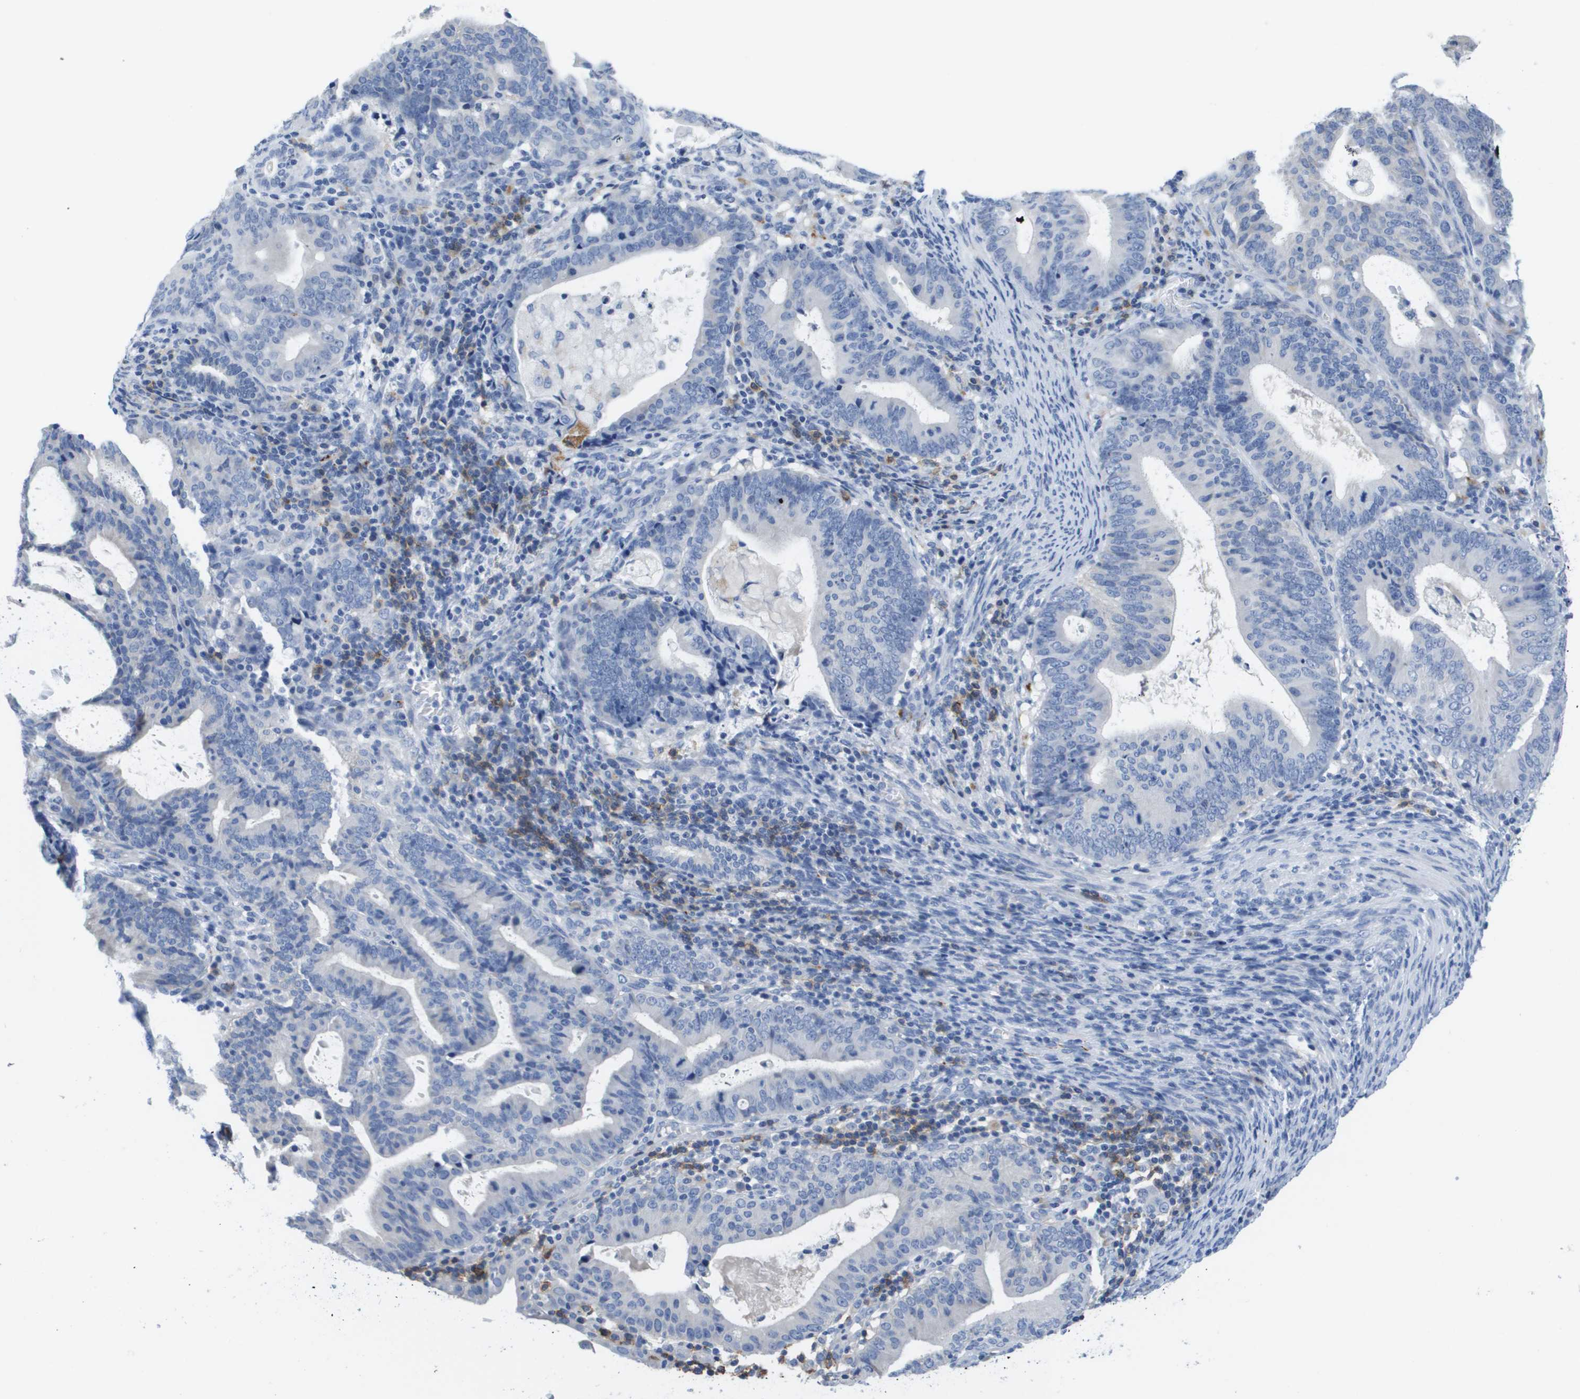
{"staining": {"intensity": "negative", "quantity": "none", "location": "none"}, "tissue": "endometrial cancer", "cell_type": "Tumor cells", "image_type": "cancer", "snomed": [{"axis": "morphology", "description": "Adenocarcinoma, NOS"}, {"axis": "topography", "description": "Uterus"}], "caption": "There is no significant staining in tumor cells of endometrial cancer (adenocarcinoma).", "gene": "MS4A1", "patient": {"sex": "female", "age": 83}}